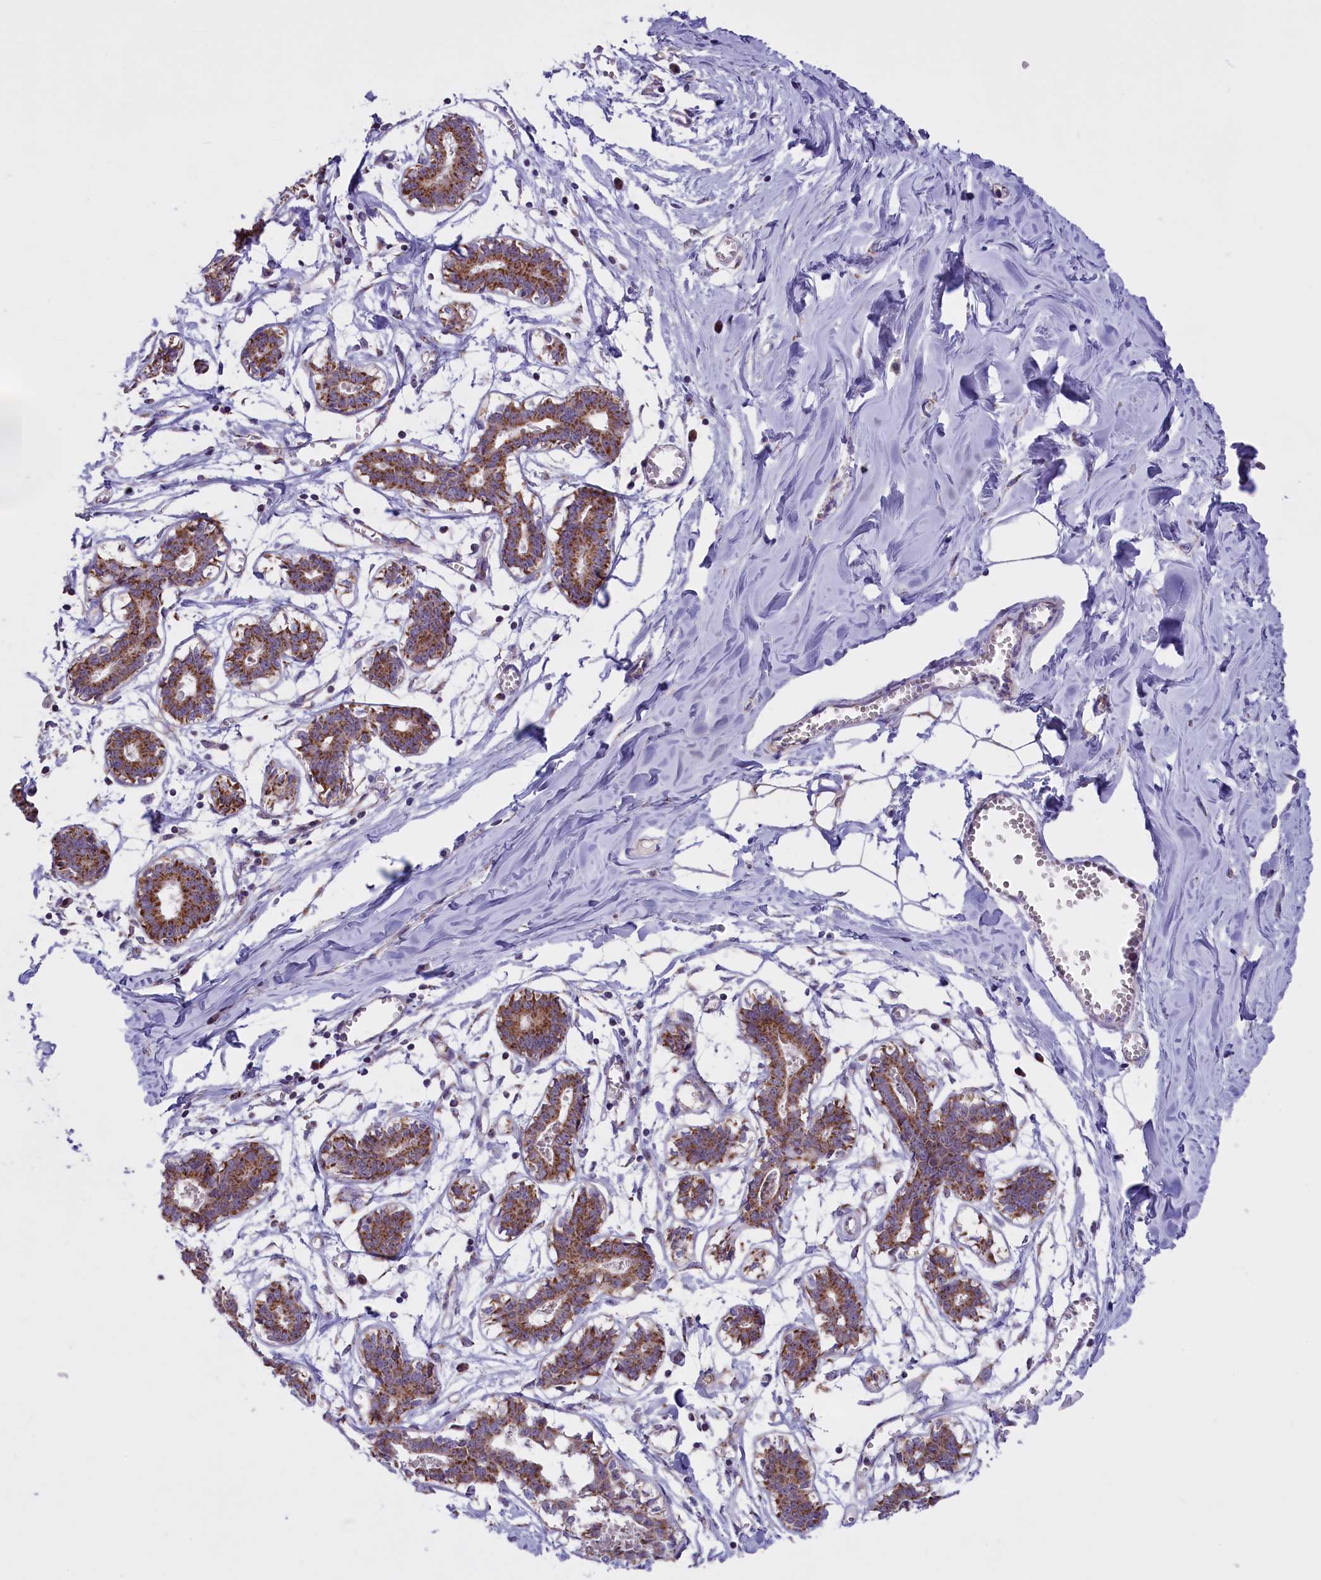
{"staining": {"intensity": "negative", "quantity": "none", "location": "none"}, "tissue": "breast", "cell_type": "Adipocytes", "image_type": "normal", "snomed": [{"axis": "morphology", "description": "Normal tissue, NOS"}, {"axis": "topography", "description": "Breast"}], "caption": "Photomicrograph shows no protein staining in adipocytes of benign breast.", "gene": "NDUFS5", "patient": {"sex": "female", "age": 27}}